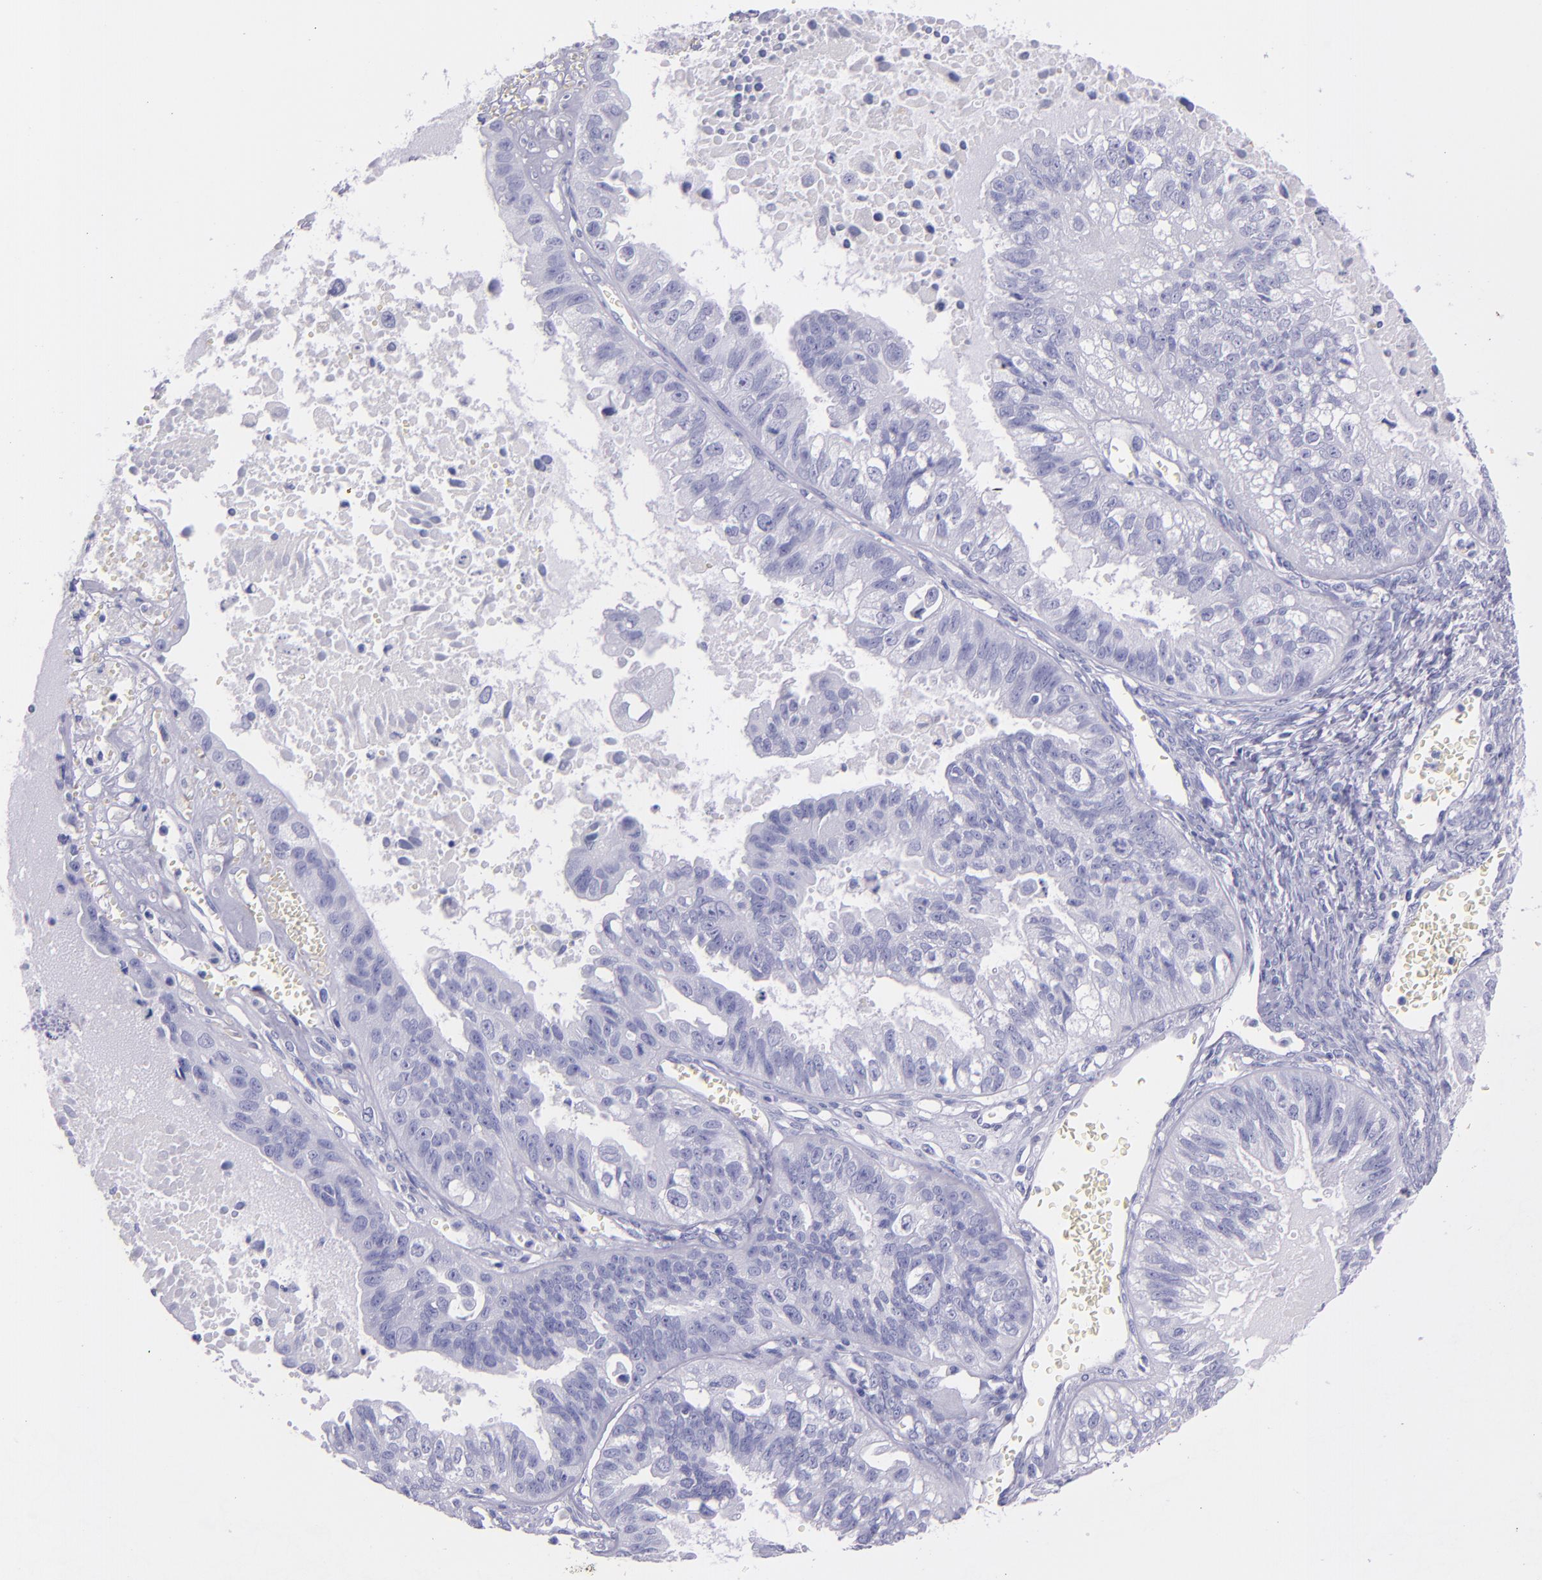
{"staining": {"intensity": "negative", "quantity": "none", "location": "none"}, "tissue": "ovarian cancer", "cell_type": "Tumor cells", "image_type": "cancer", "snomed": [{"axis": "morphology", "description": "Carcinoma, endometroid"}, {"axis": "topography", "description": "Ovary"}], "caption": "An immunohistochemistry (IHC) micrograph of ovarian cancer is shown. There is no staining in tumor cells of ovarian cancer.", "gene": "SFTPB", "patient": {"sex": "female", "age": 85}}